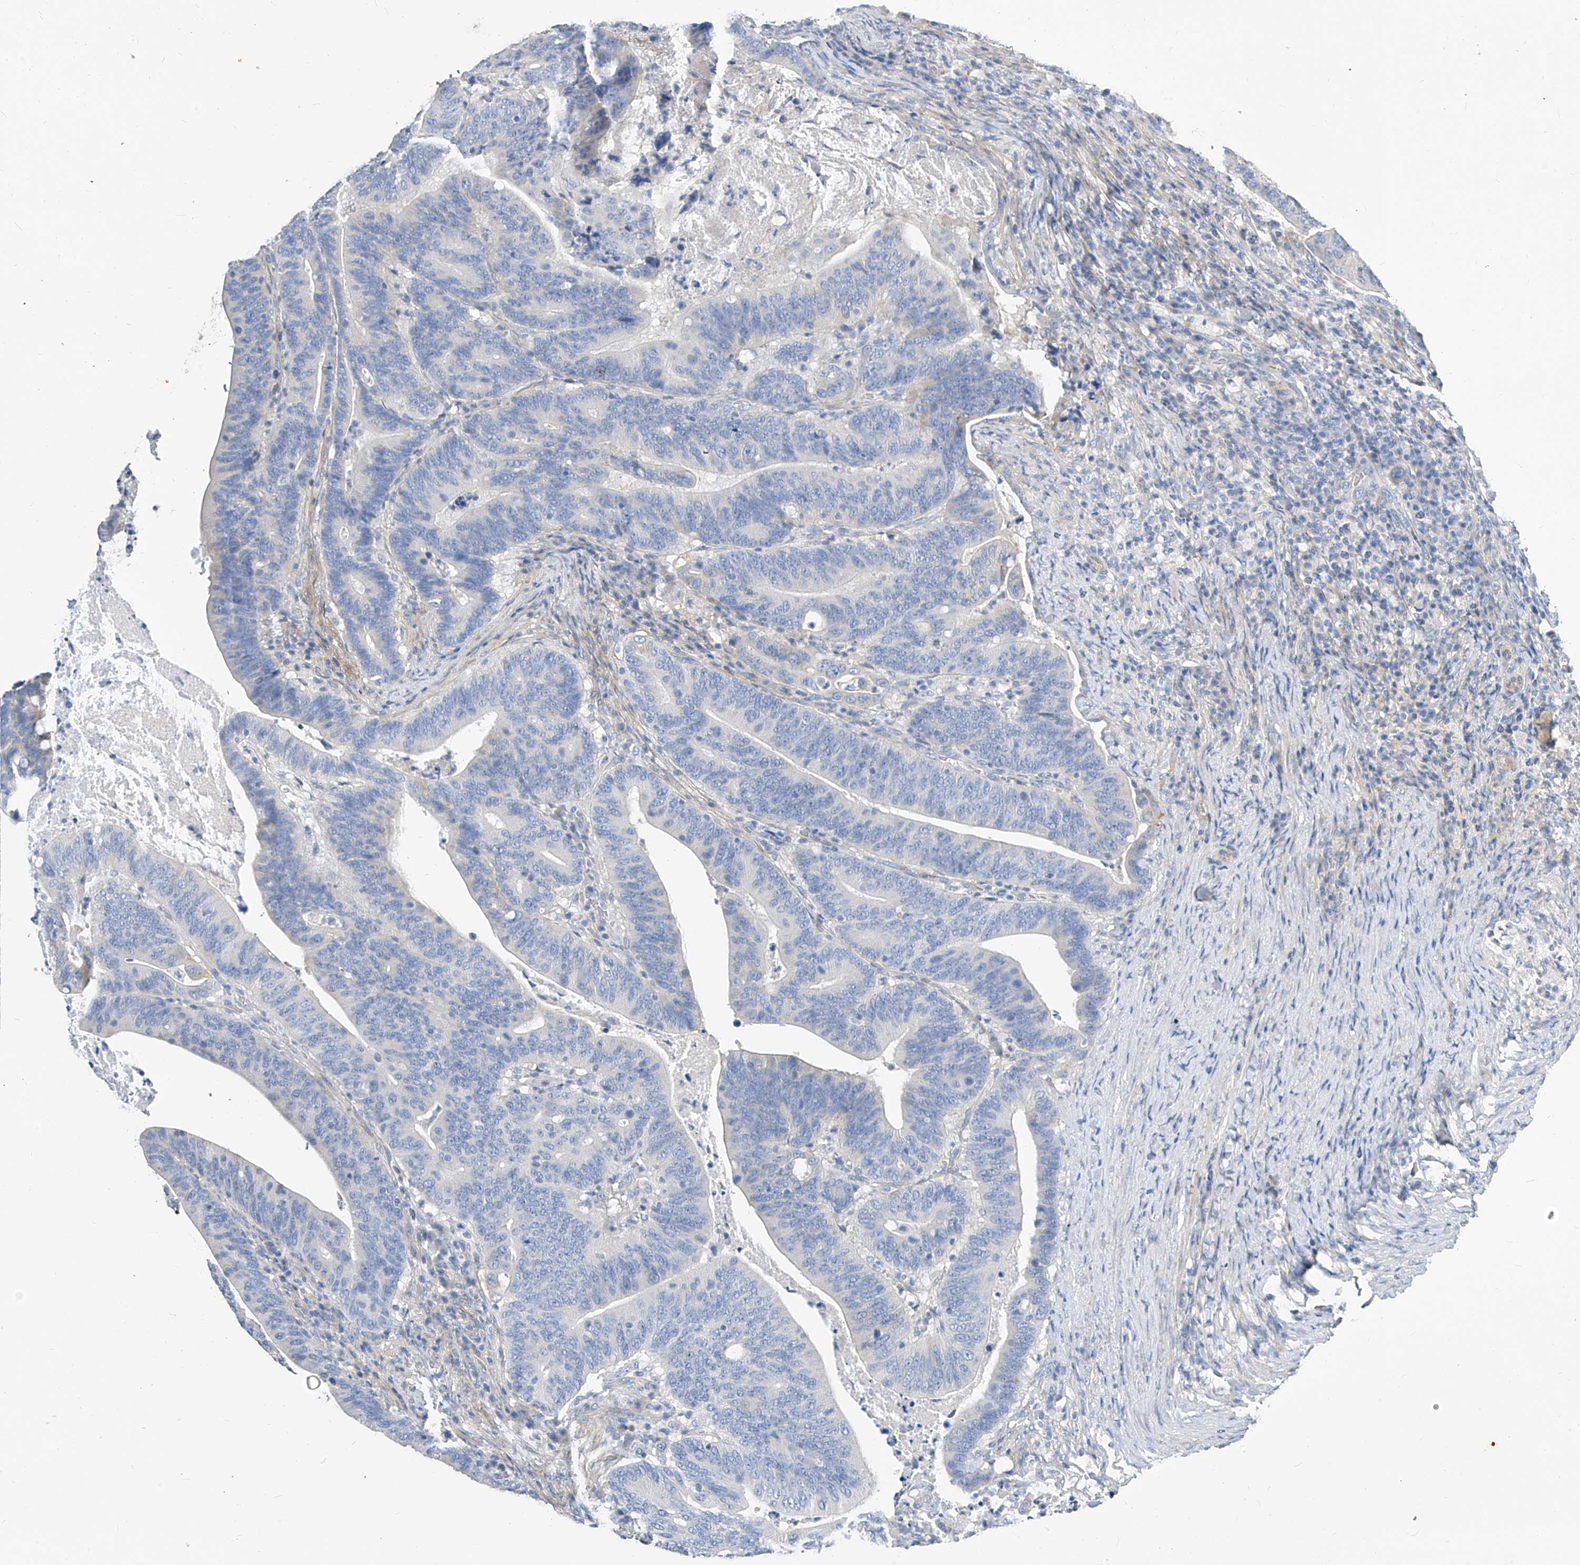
{"staining": {"intensity": "negative", "quantity": "none", "location": "none"}, "tissue": "colorectal cancer", "cell_type": "Tumor cells", "image_type": "cancer", "snomed": [{"axis": "morphology", "description": "Adenocarcinoma, NOS"}, {"axis": "topography", "description": "Colon"}], "caption": "IHC photomicrograph of colorectal cancer (adenocarcinoma) stained for a protein (brown), which displays no staining in tumor cells.", "gene": "SCGB2A1", "patient": {"sex": "female", "age": 66}}